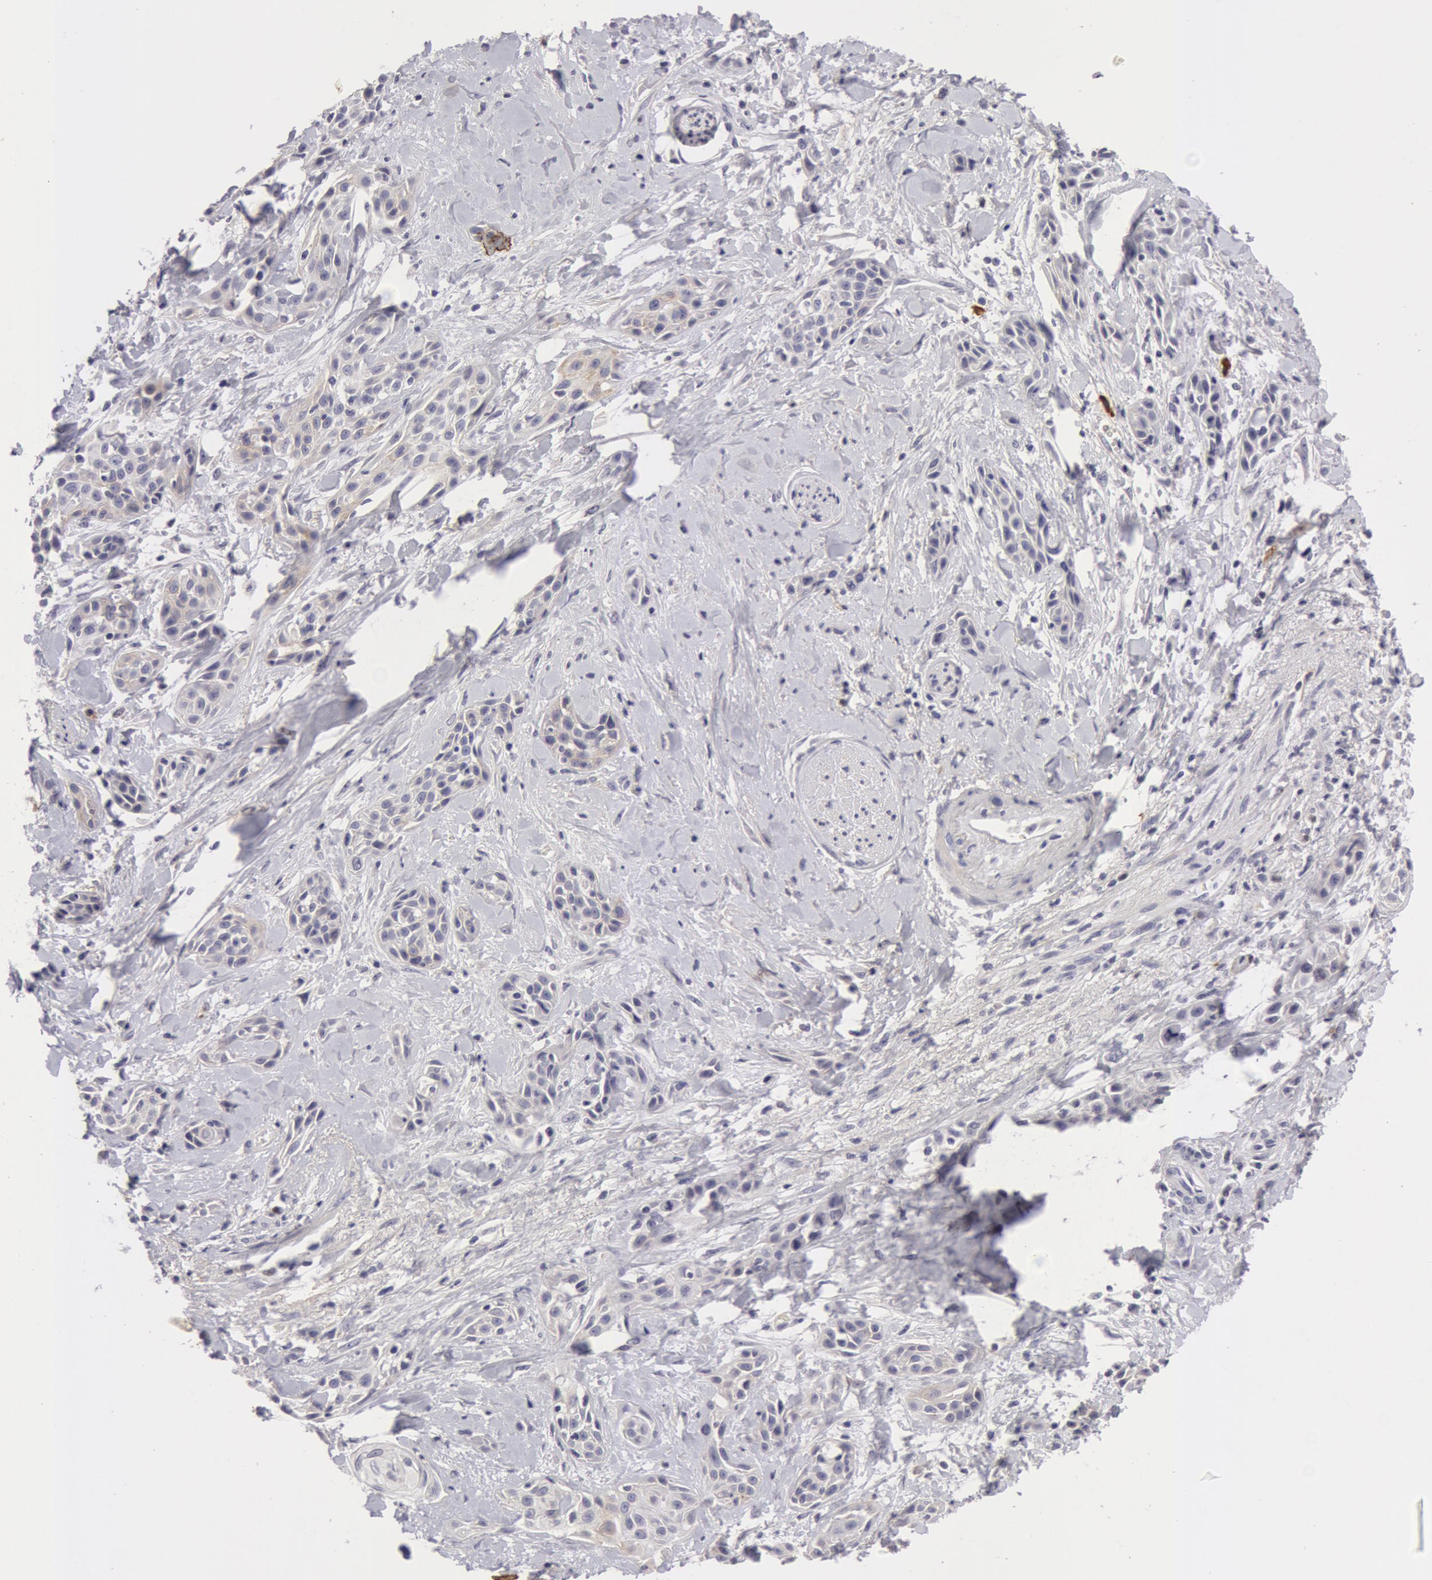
{"staining": {"intensity": "negative", "quantity": "none", "location": "none"}, "tissue": "skin cancer", "cell_type": "Tumor cells", "image_type": "cancer", "snomed": [{"axis": "morphology", "description": "Squamous cell carcinoma, NOS"}, {"axis": "topography", "description": "Skin"}, {"axis": "topography", "description": "Anal"}], "caption": "Immunohistochemistry (IHC) of skin cancer (squamous cell carcinoma) reveals no staining in tumor cells.", "gene": "NLGN4X", "patient": {"sex": "male", "age": 64}}